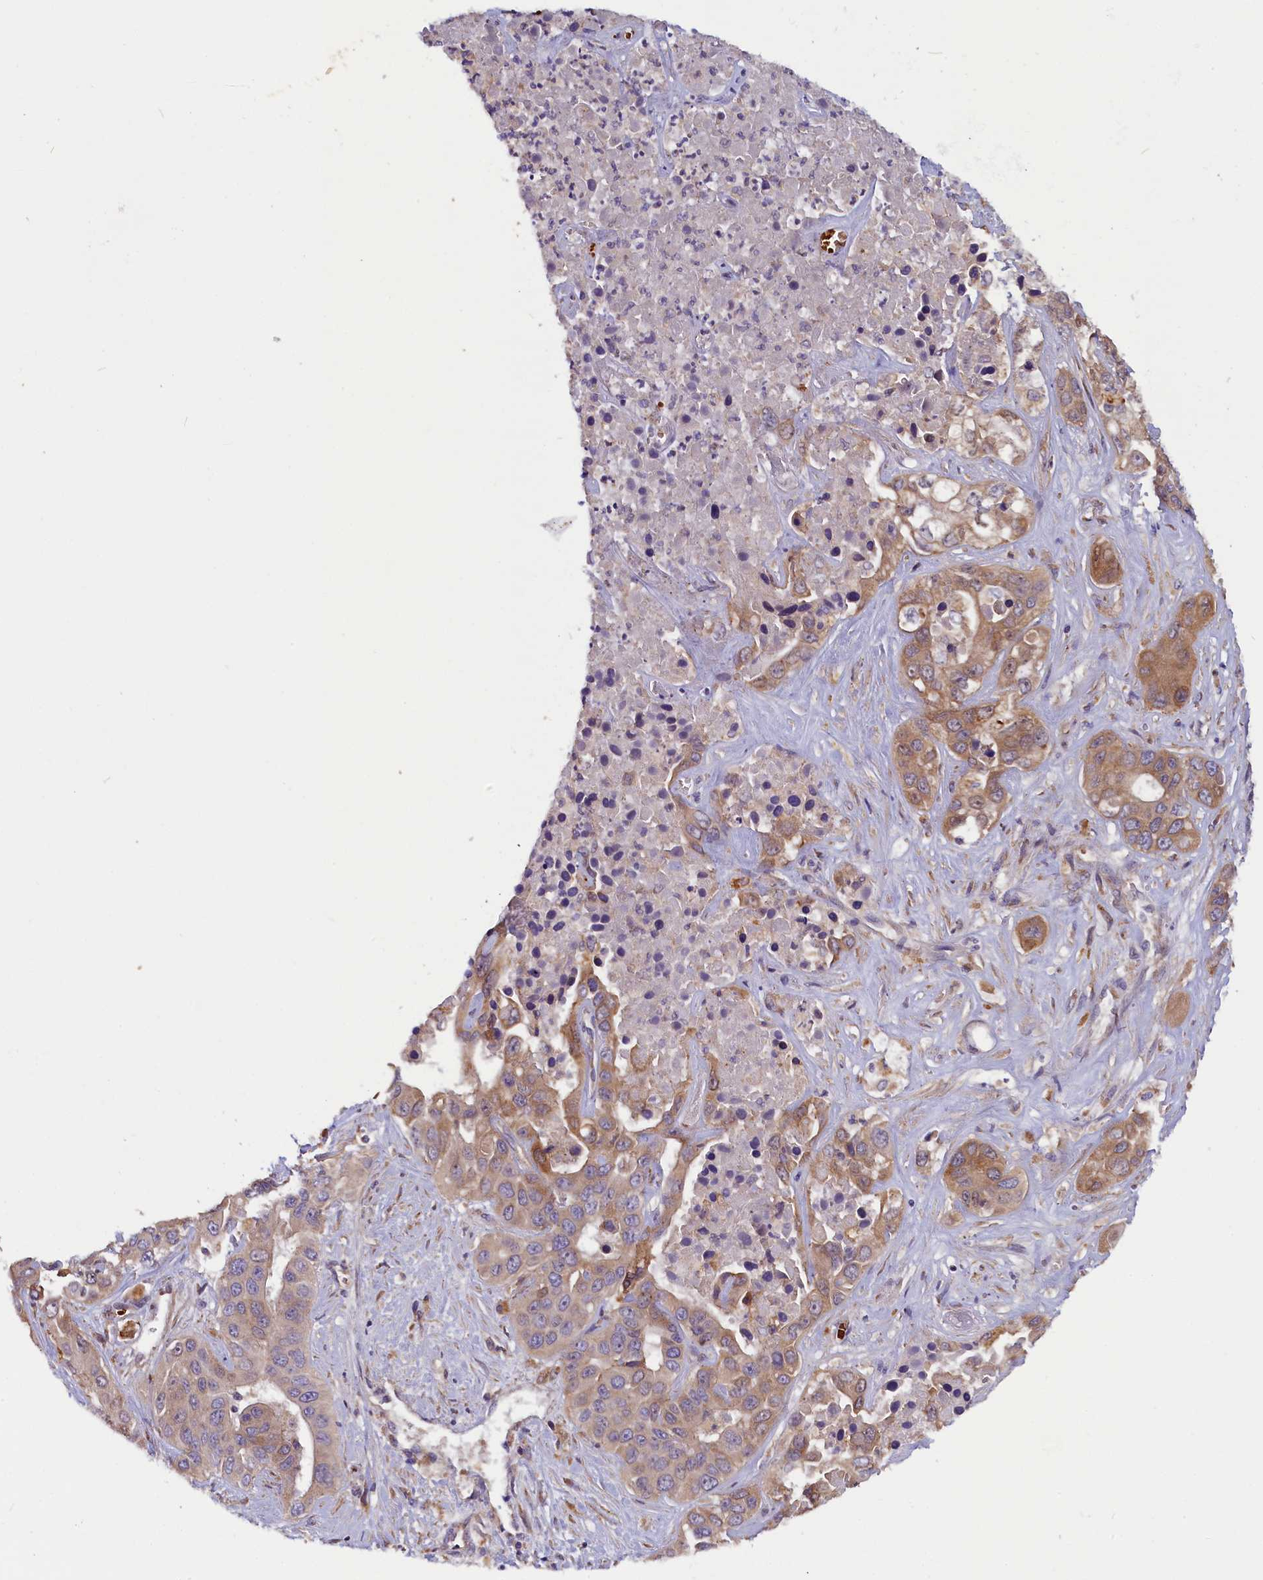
{"staining": {"intensity": "moderate", "quantity": ">75%", "location": "cytoplasmic/membranous"}, "tissue": "liver cancer", "cell_type": "Tumor cells", "image_type": "cancer", "snomed": [{"axis": "morphology", "description": "Cholangiocarcinoma"}, {"axis": "topography", "description": "Liver"}], "caption": "High-magnification brightfield microscopy of cholangiocarcinoma (liver) stained with DAB (brown) and counterstained with hematoxylin (blue). tumor cells exhibit moderate cytoplasmic/membranous staining is identified in approximately>75% of cells.", "gene": "CCDC9B", "patient": {"sex": "female", "age": 52}}